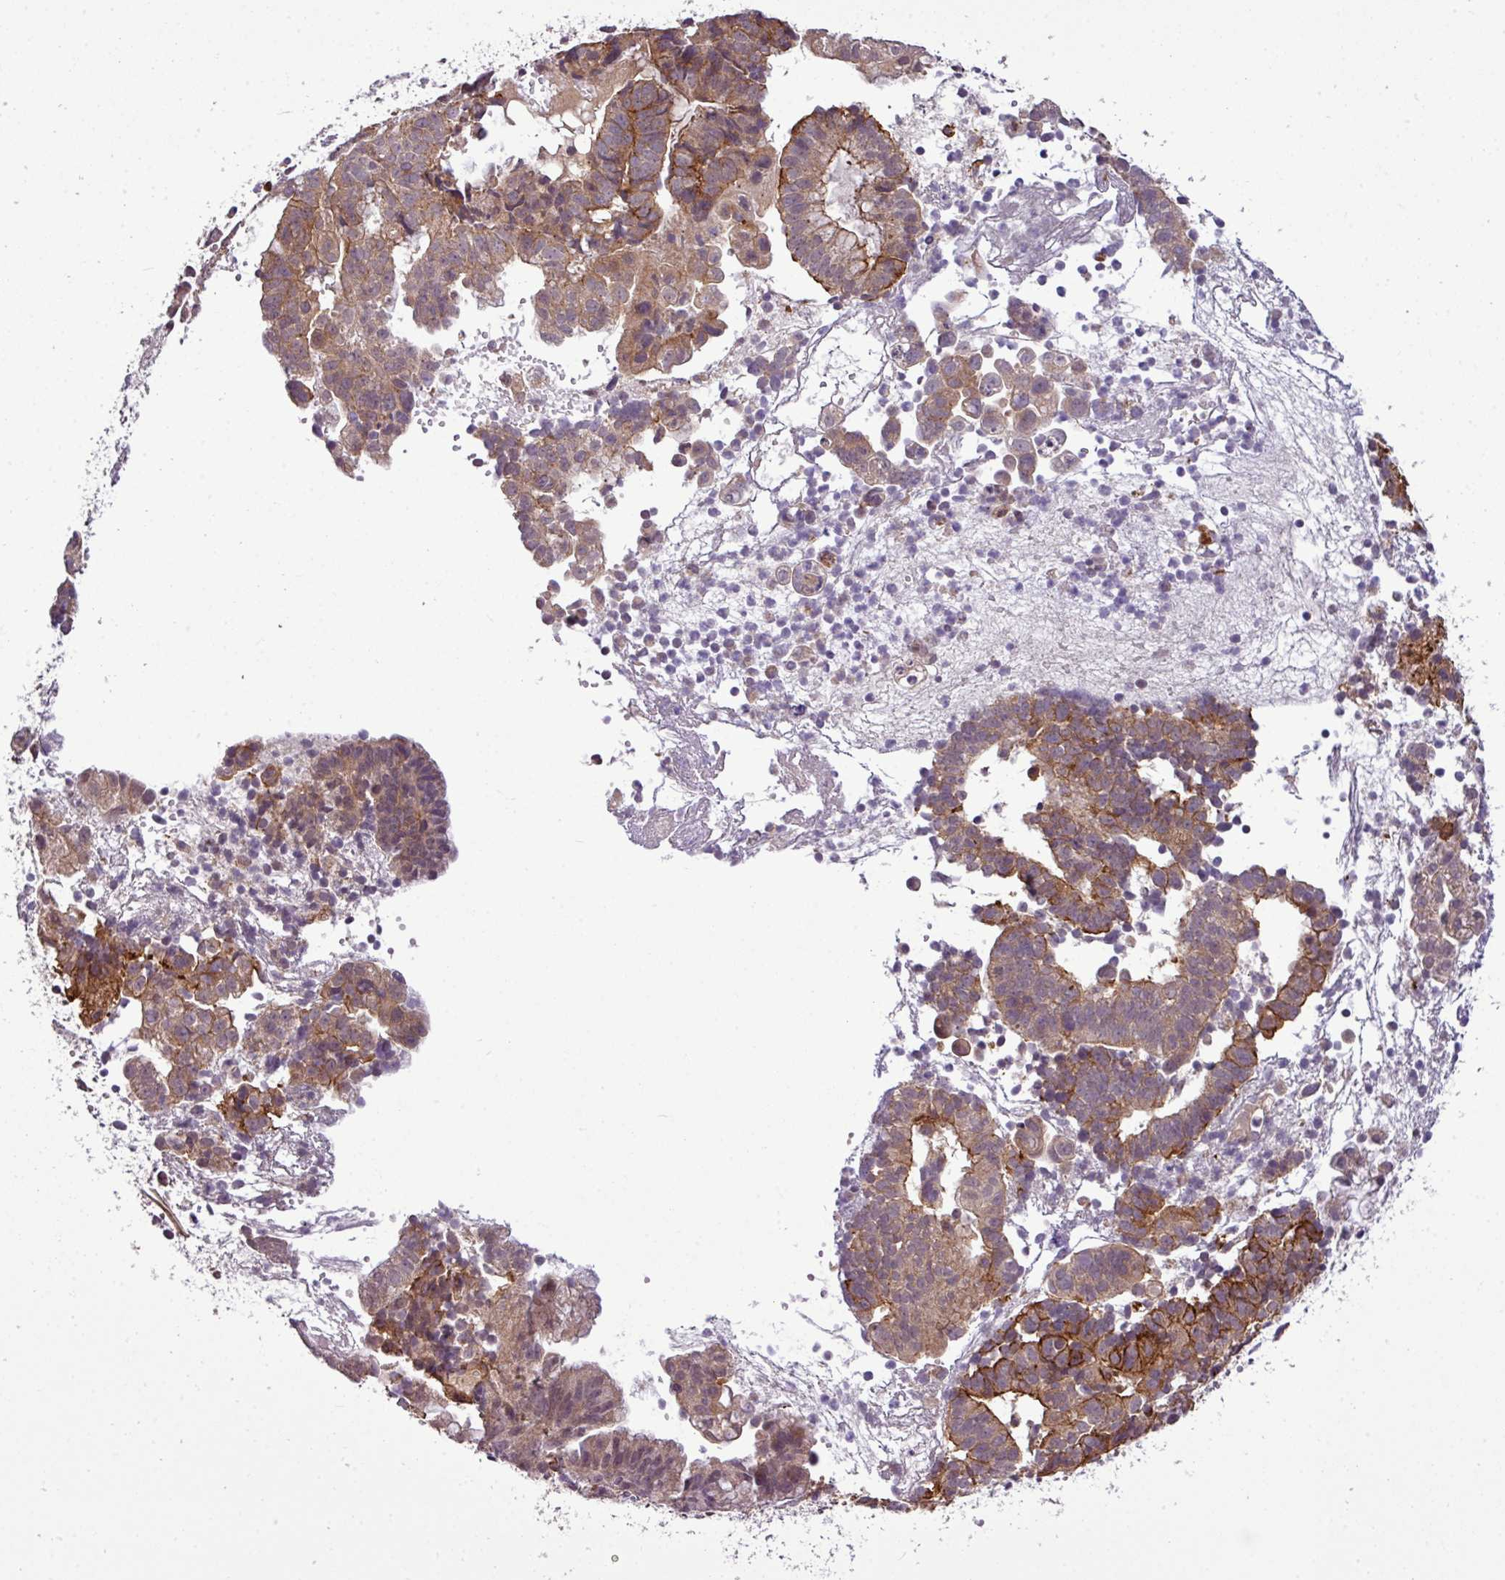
{"staining": {"intensity": "moderate", "quantity": ">75%", "location": "cytoplasmic/membranous"}, "tissue": "endometrial cancer", "cell_type": "Tumor cells", "image_type": "cancer", "snomed": [{"axis": "morphology", "description": "Adenocarcinoma, NOS"}, {"axis": "topography", "description": "Endometrium"}], "caption": "Immunohistochemical staining of endometrial cancer (adenocarcinoma) demonstrates moderate cytoplasmic/membranous protein positivity in about >75% of tumor cells. The protein is shown in brown color, while the nuclei are stained blue.", "gene": "XIAP", "patient": {"sex": "female", "age": 76}}